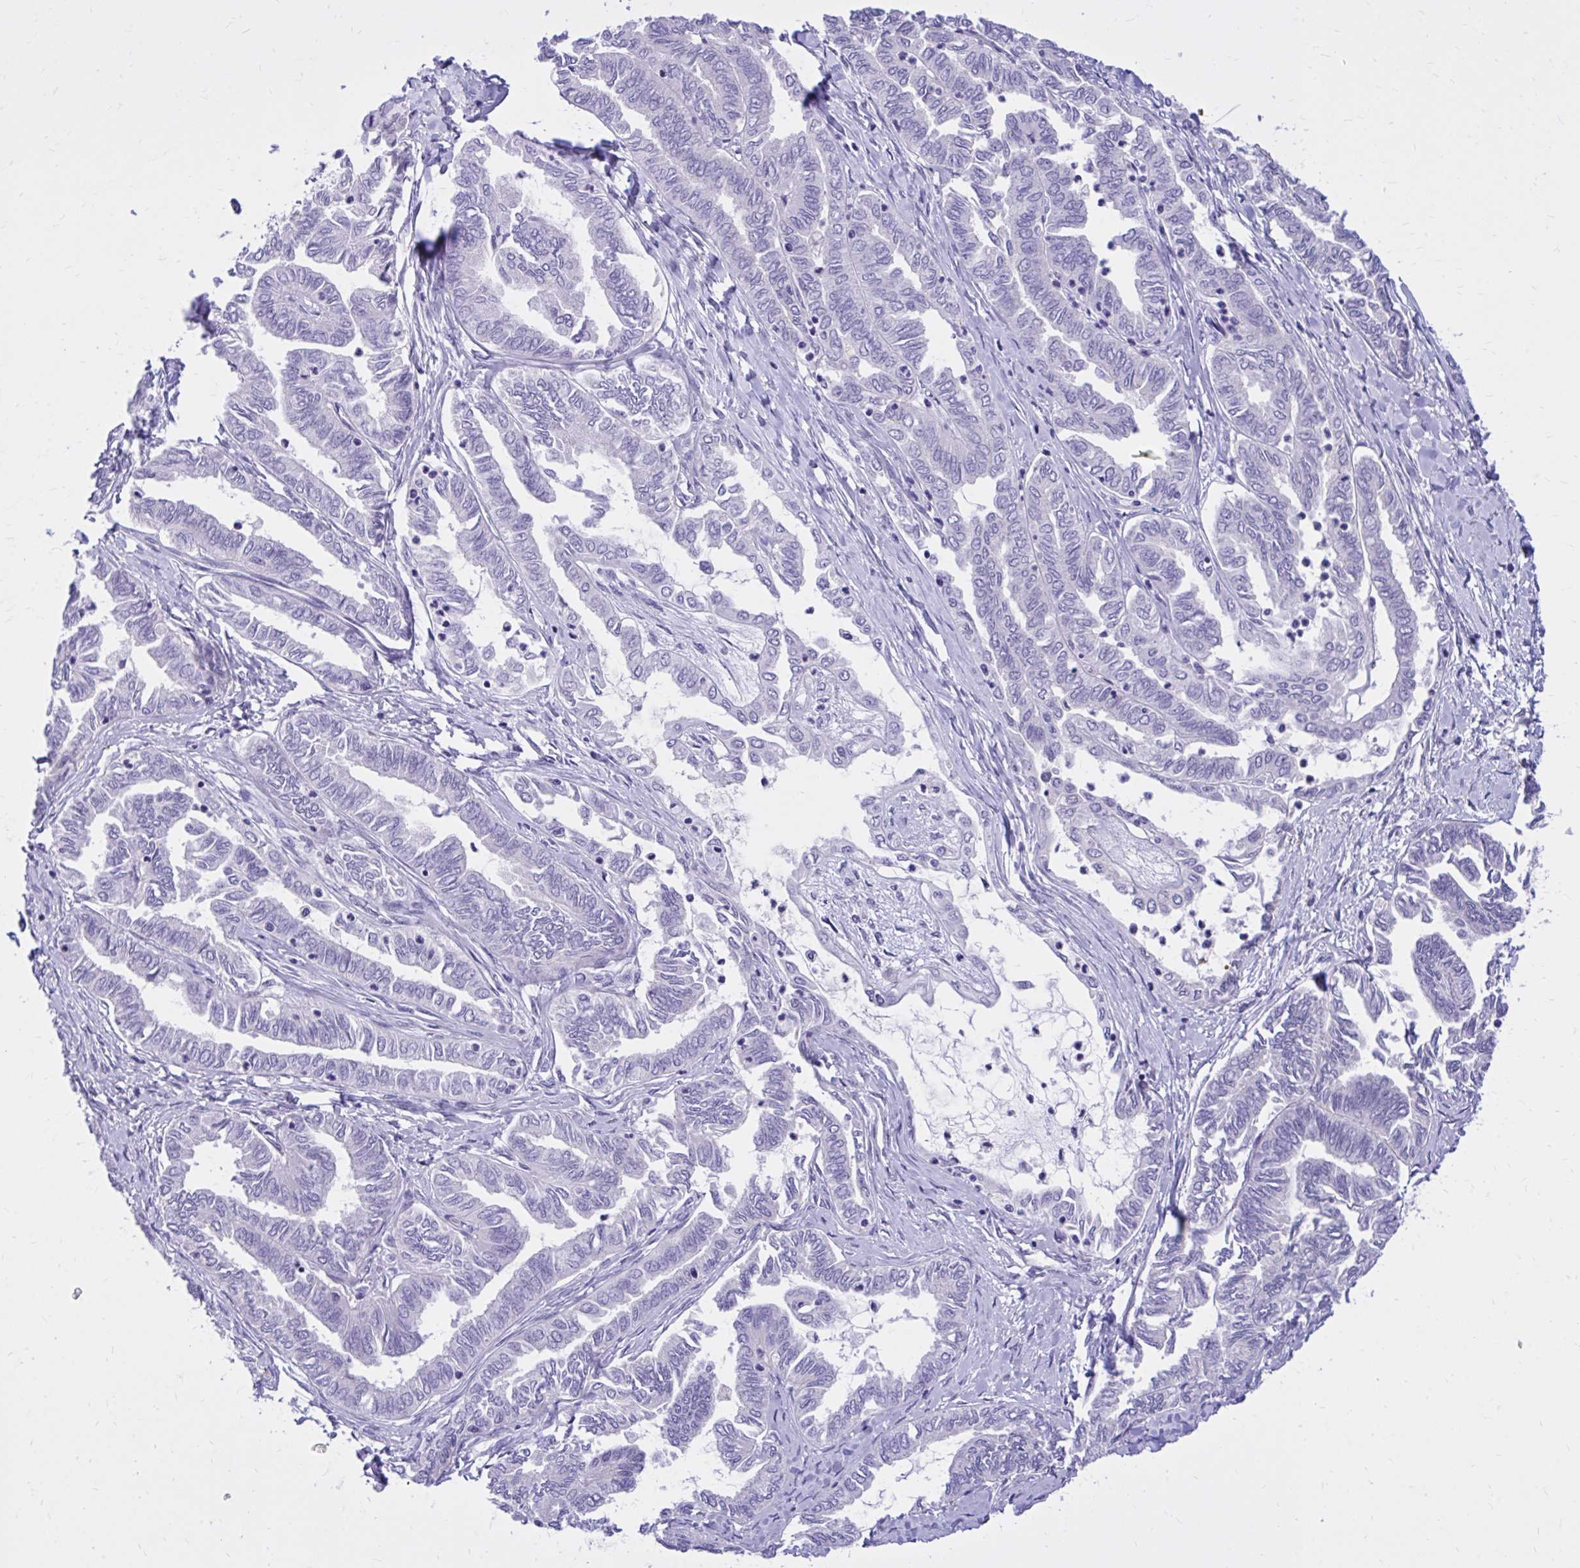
{"staining": {"intensity": "negative", "quantity": "none", "location": "none"}, "tissue": "ovarian cancer", "cell_type": "Tumor cells", "image_type": "cancer", "snomed": [{"axis": "morphology", "description": "Carcinoma, endometroid"}, {"axis": "topography", "description": "Ovary"}], "caption": "This histopathology image is of ovarian cancer stained with immunohistochemistry (IHC) to label a protein in brown with the nuclei are counter-stained blue. There is no positivity in tumor cells. (DAB (3,3'-diaminobenzidine) immunohistochemistry visualized using brightfield microscopy, high magnification).", "gene": "ZBTB25", "patient": {"sex": "female", "age": 70}}